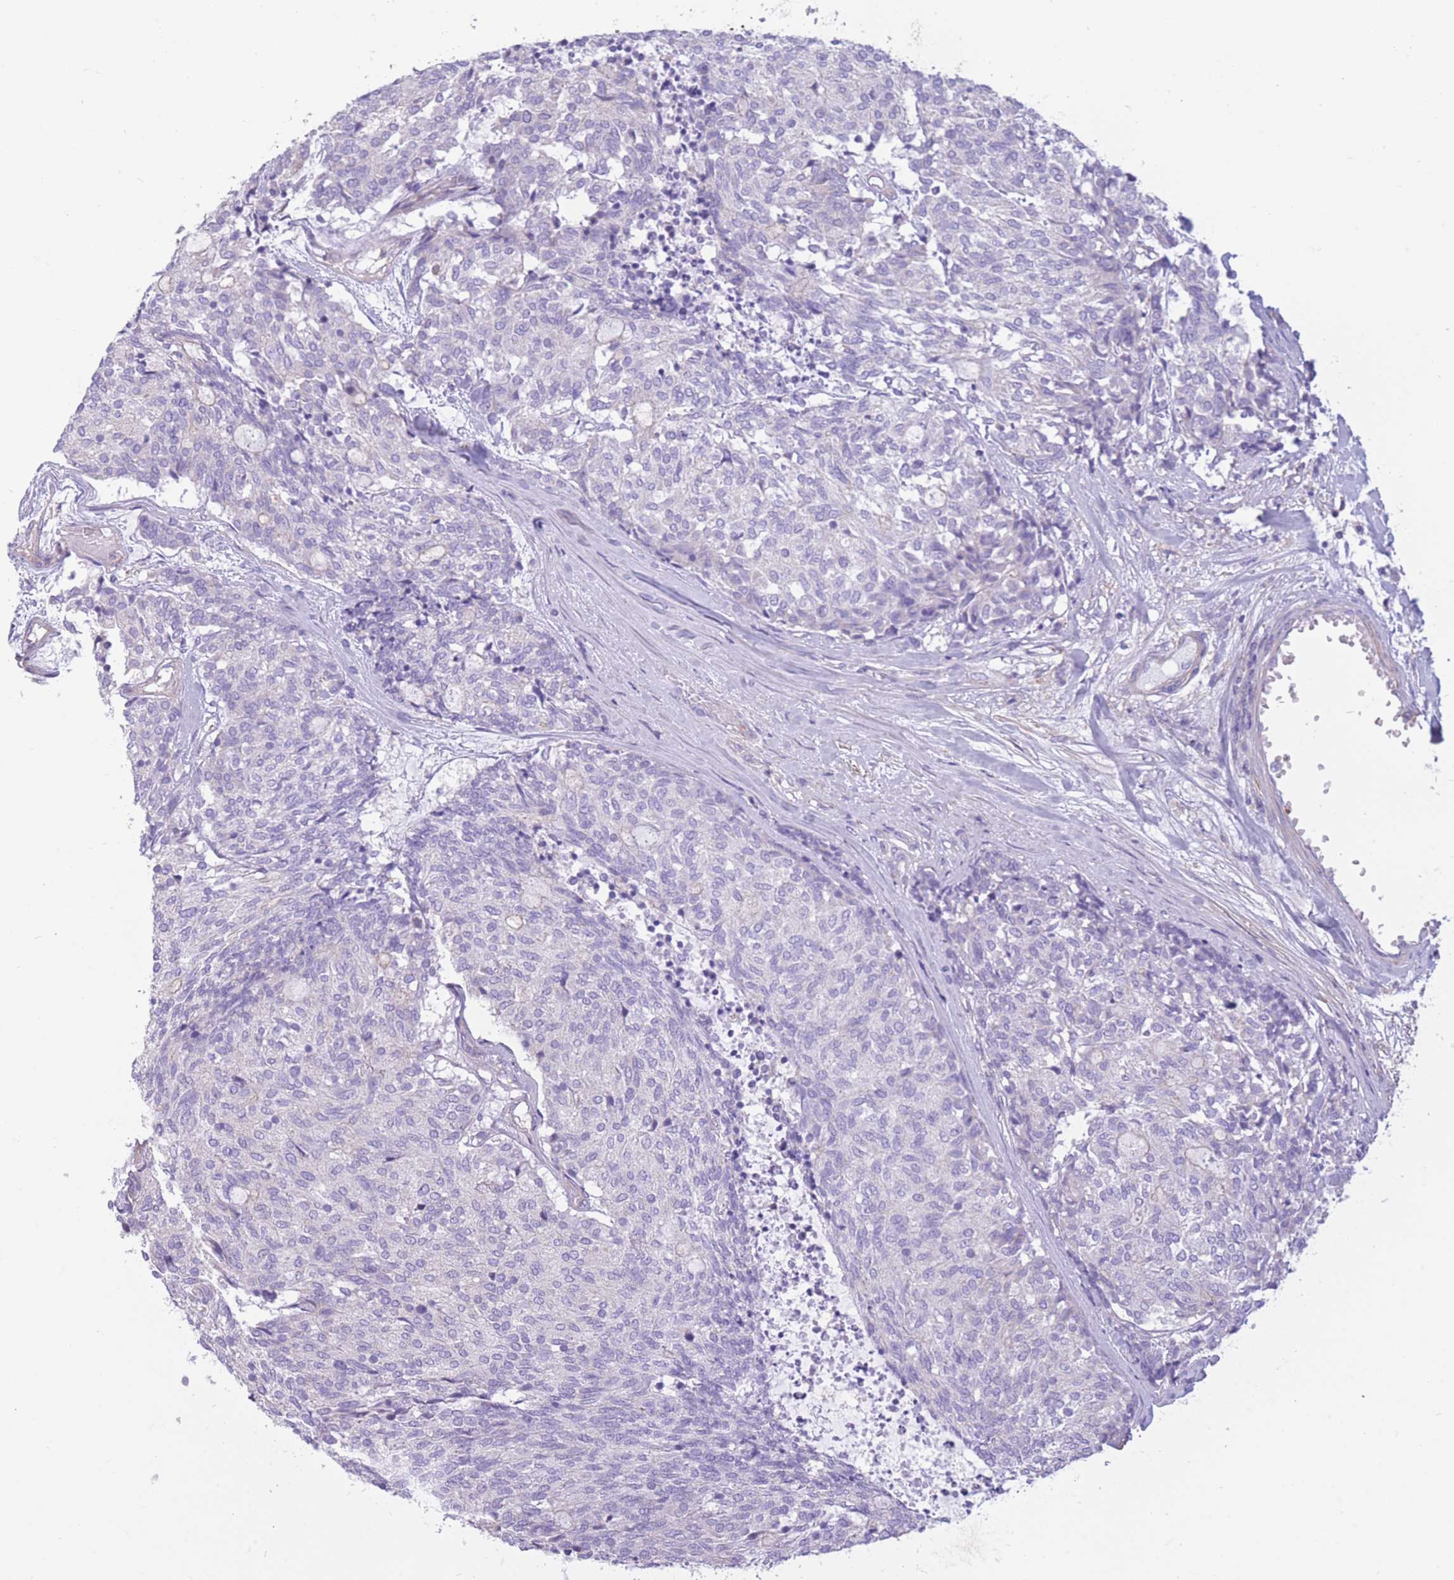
{"staining": {"intensity": "negative", "quantity": "none", "location": "none"}, "tissue": "carcinoid", "cell_type": "Tumor cells", "image_type": "cancer", "snomed": [{"axis": "morphology", "description": "Carcinoid, malignant, NOS"}, {"axis": "topography", "description": "Pancreas"}], "caption": "Histopathology image shows no protein staining in tumor cells of carcinoid tissue. (DAB (3,3'-diaminobenzidine) IHC visualized using brightfield microscopy, high magnification).", "gene": "PDHA1", "patient": {"sex": "female", "age": 54}}